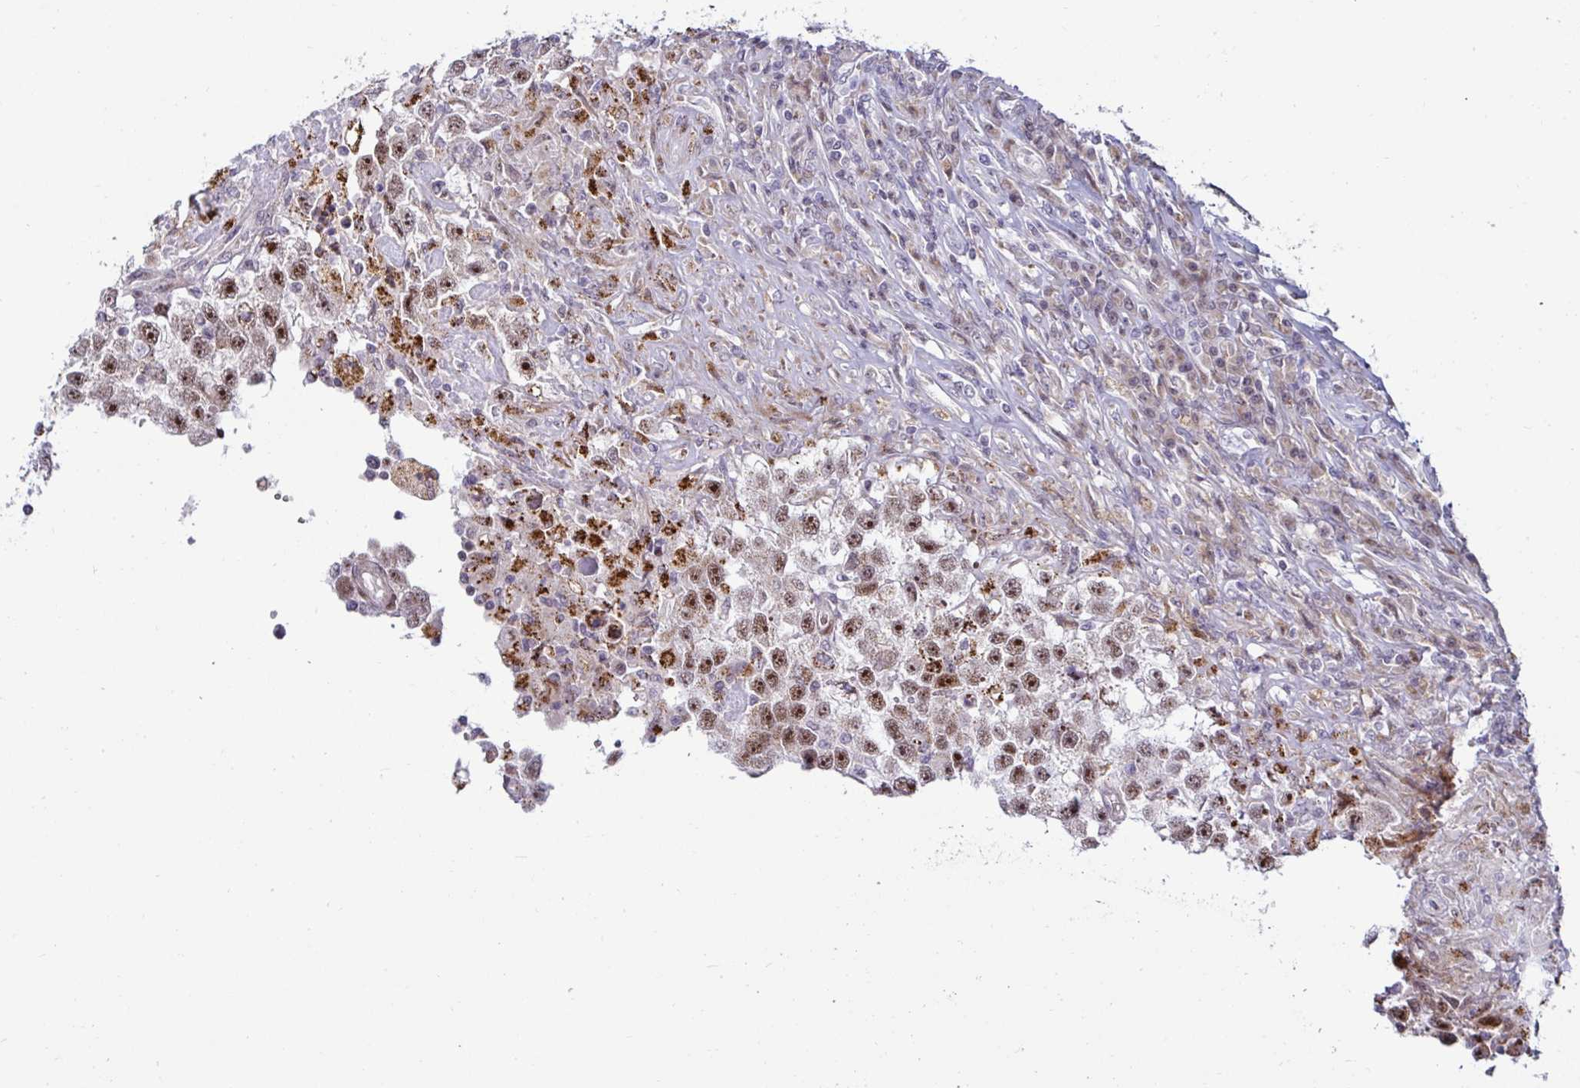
{"staining": {"intensity": "moderate", "quantity": ">75%", "location": "nuclear"}, "tissue": "testis cancer", "cell_type": "Tumor cells", "image_type": "cancer", "snomed": [{"axis": "morphology", "description": "Carcinoma, Embryonal, NOS"}, {"axis": "topography", "description": "Testis"}], "caption": "Immunohistochemistry (DAB) staining of testis embryonal carcinoma exhibits moderate nuclear protein expression in approximately >75% of tumor cells.", "gene": "DZIP1", "patient": {"sex": "male", "age": 83}}